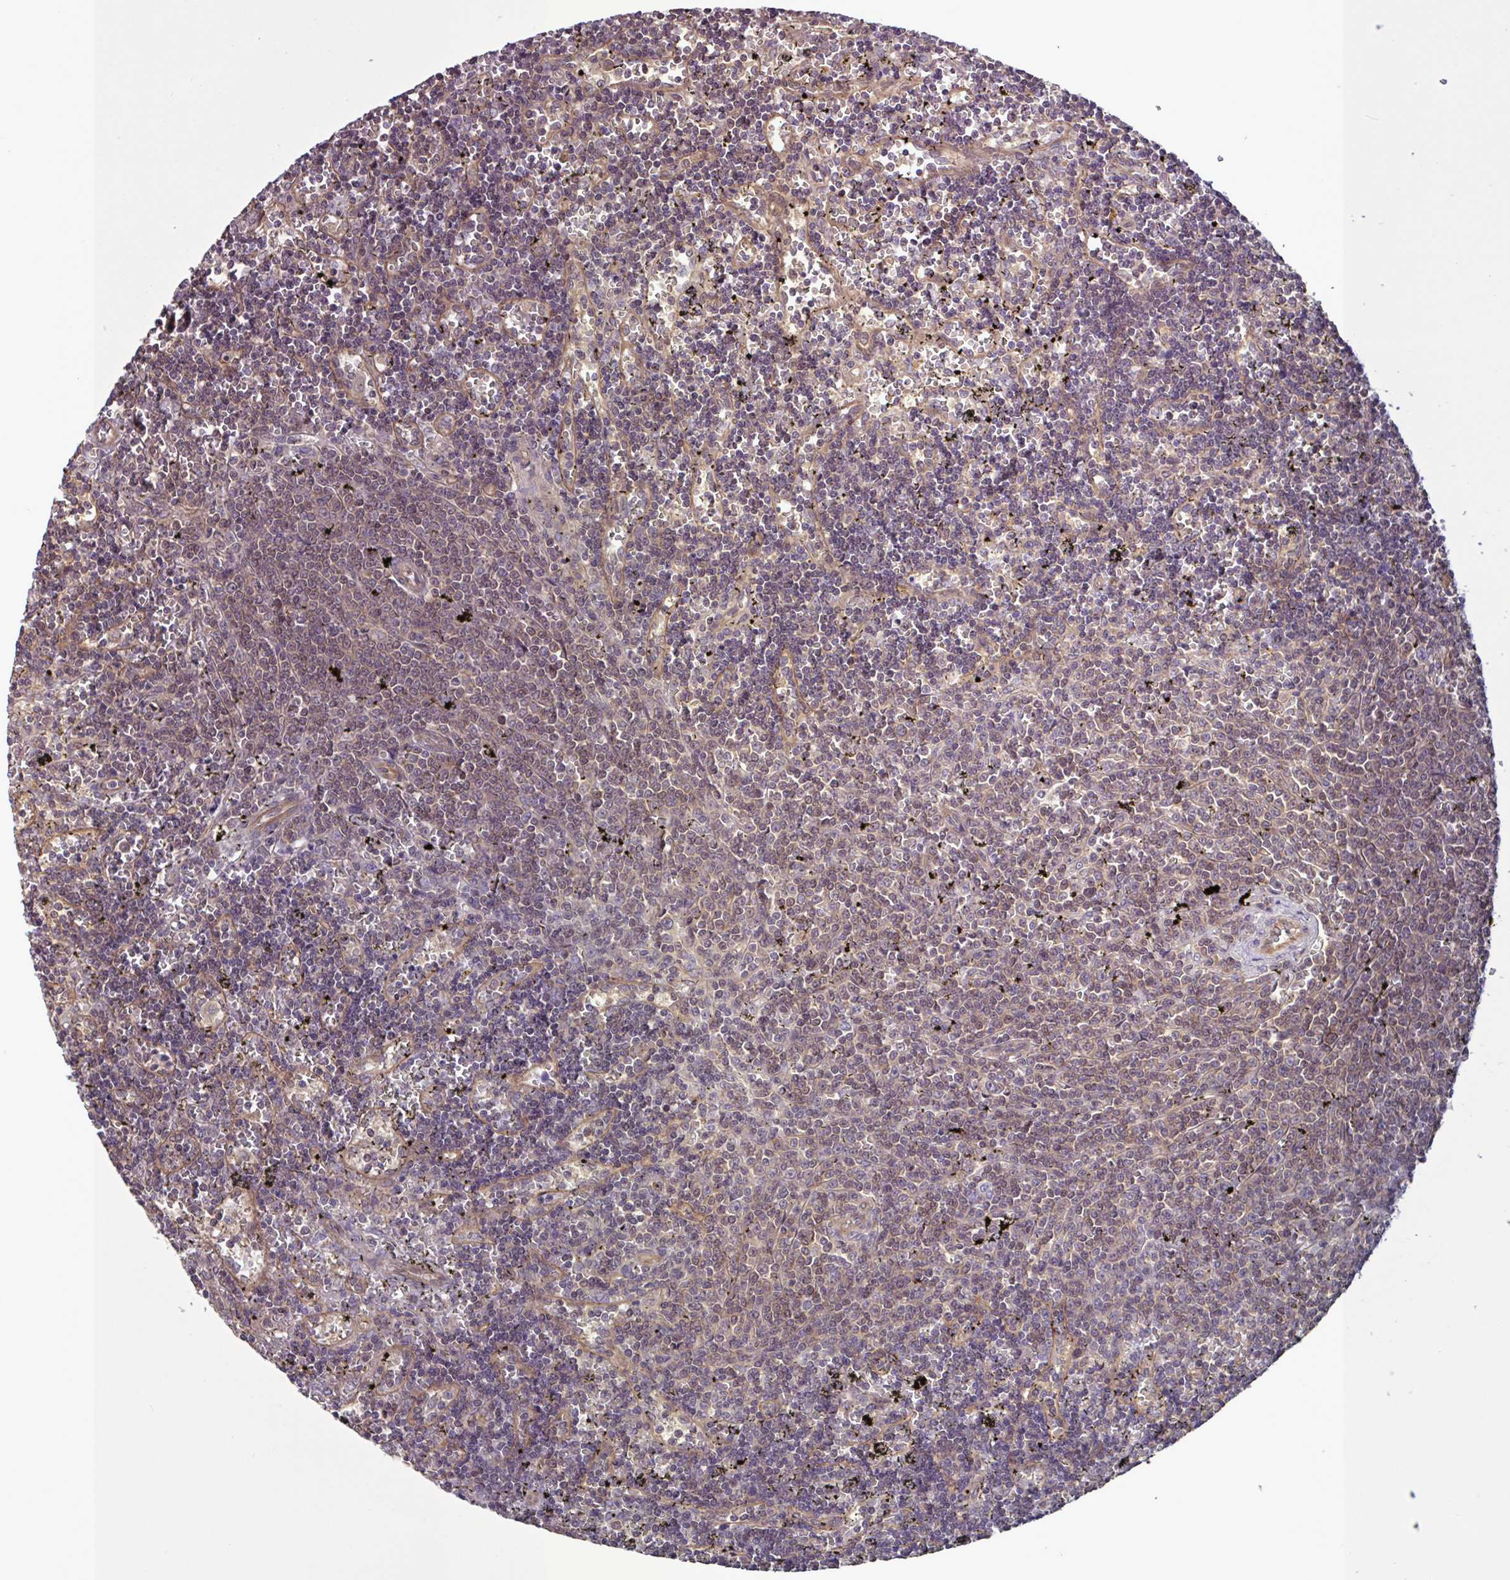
{"staining": {"intensity": "moderate", "quantity": "25%-75%", "location": "nuclear"}, "tissue": "lymphoma", "cell_type": "Tumor cells", "image_type": "cancer", "snomed": [{"axis": "morphology", "description": "Malignant lymphoma, non-Hodgkin's type, Low grade"}, {"axis": "topography", "description": "Spleen"}], "caption": "A medium amount of moderate nuclear expression is present in about 25%-75% of tumor cells in malignant lymphoma, non-Hodgkin's type (low-grade) tissue. Using DAB (brown) and hematoxylin (blue) stains, captured at high magnification using brightfield microscopy.", "gene": "GLTP", "patient": {"sex": "male", "age": 60}}